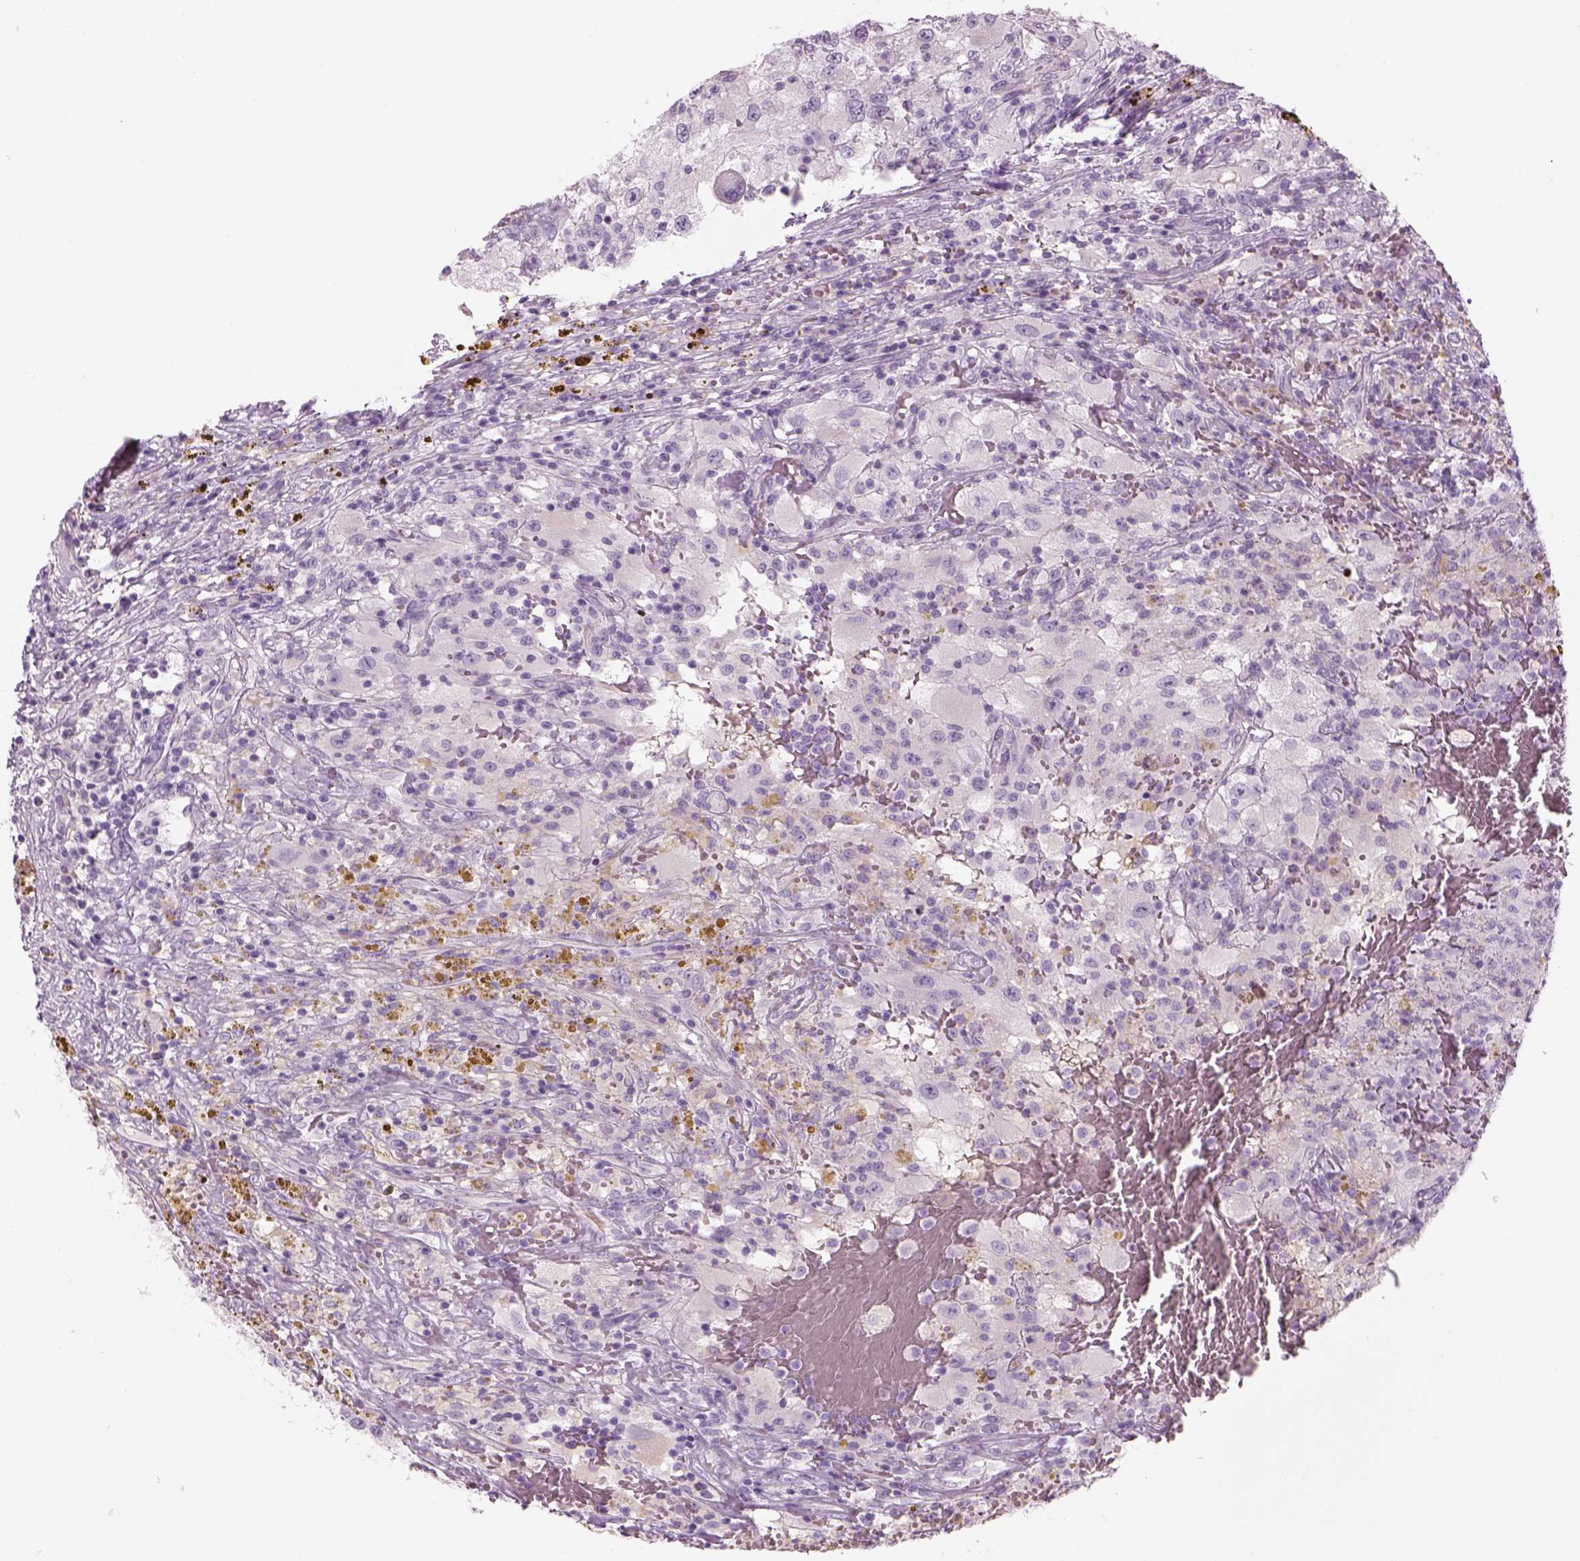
{"staining": {"intensity": "negative", "quantity": "none", "location": "none"}, "tissue": "renal cancer", "cell_type": "Tumor cells", "image_type": "cancer", "snomed": [{"axis": "morphology", "description": "Adenocarcinoma, NOS"}, {"axis": "topography", "description": "Kidney"}], "caption": "High magnification brightfield microscopy of adenocarcinoma (renal) stained with DAB (brown) and counterstained with hematoxylin (blue): tumor cells show no significant expression.", "gene": "GAS2L2", "patient": {"sex": "female", "age": 67}}